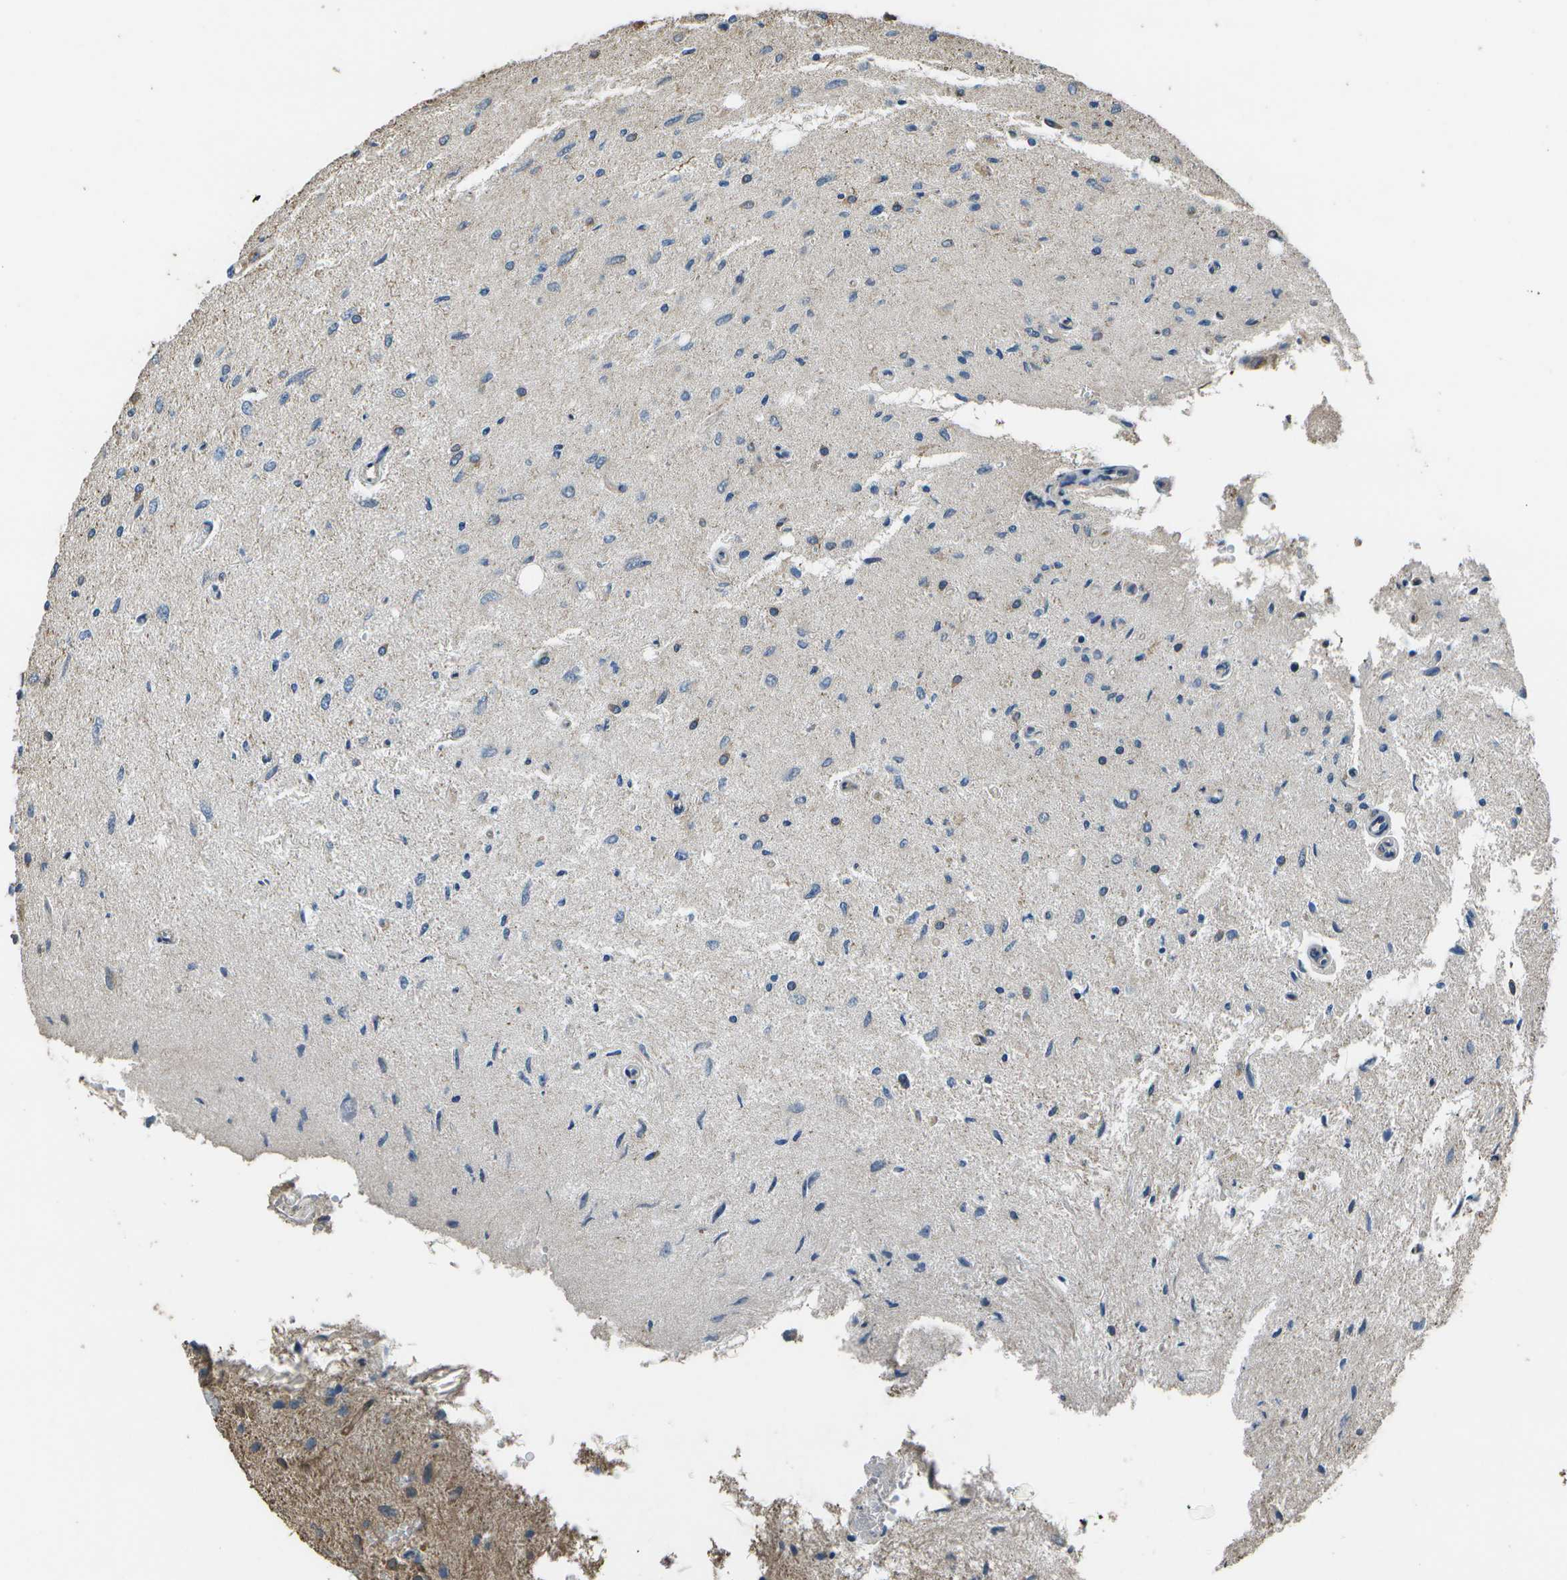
{"staining": {"intensity": "weak", "quantity": "<25%", "location": "cytoplasmic/membranous"}, "tissue": "glioma", "cell_type": "Tumor cells", "image_type": "cancer", "snomed": [{"axis": "morphology", "description": "Glioma, malignant, Low grade"}, {"axis": "topography", "description": "Brain"}], "caption": "Immunohistochemical staining of human glioma shows no significant expression in tumor cells.", "gene": "CLNS1A", "patient": {"sex": "male", "age": 77}}